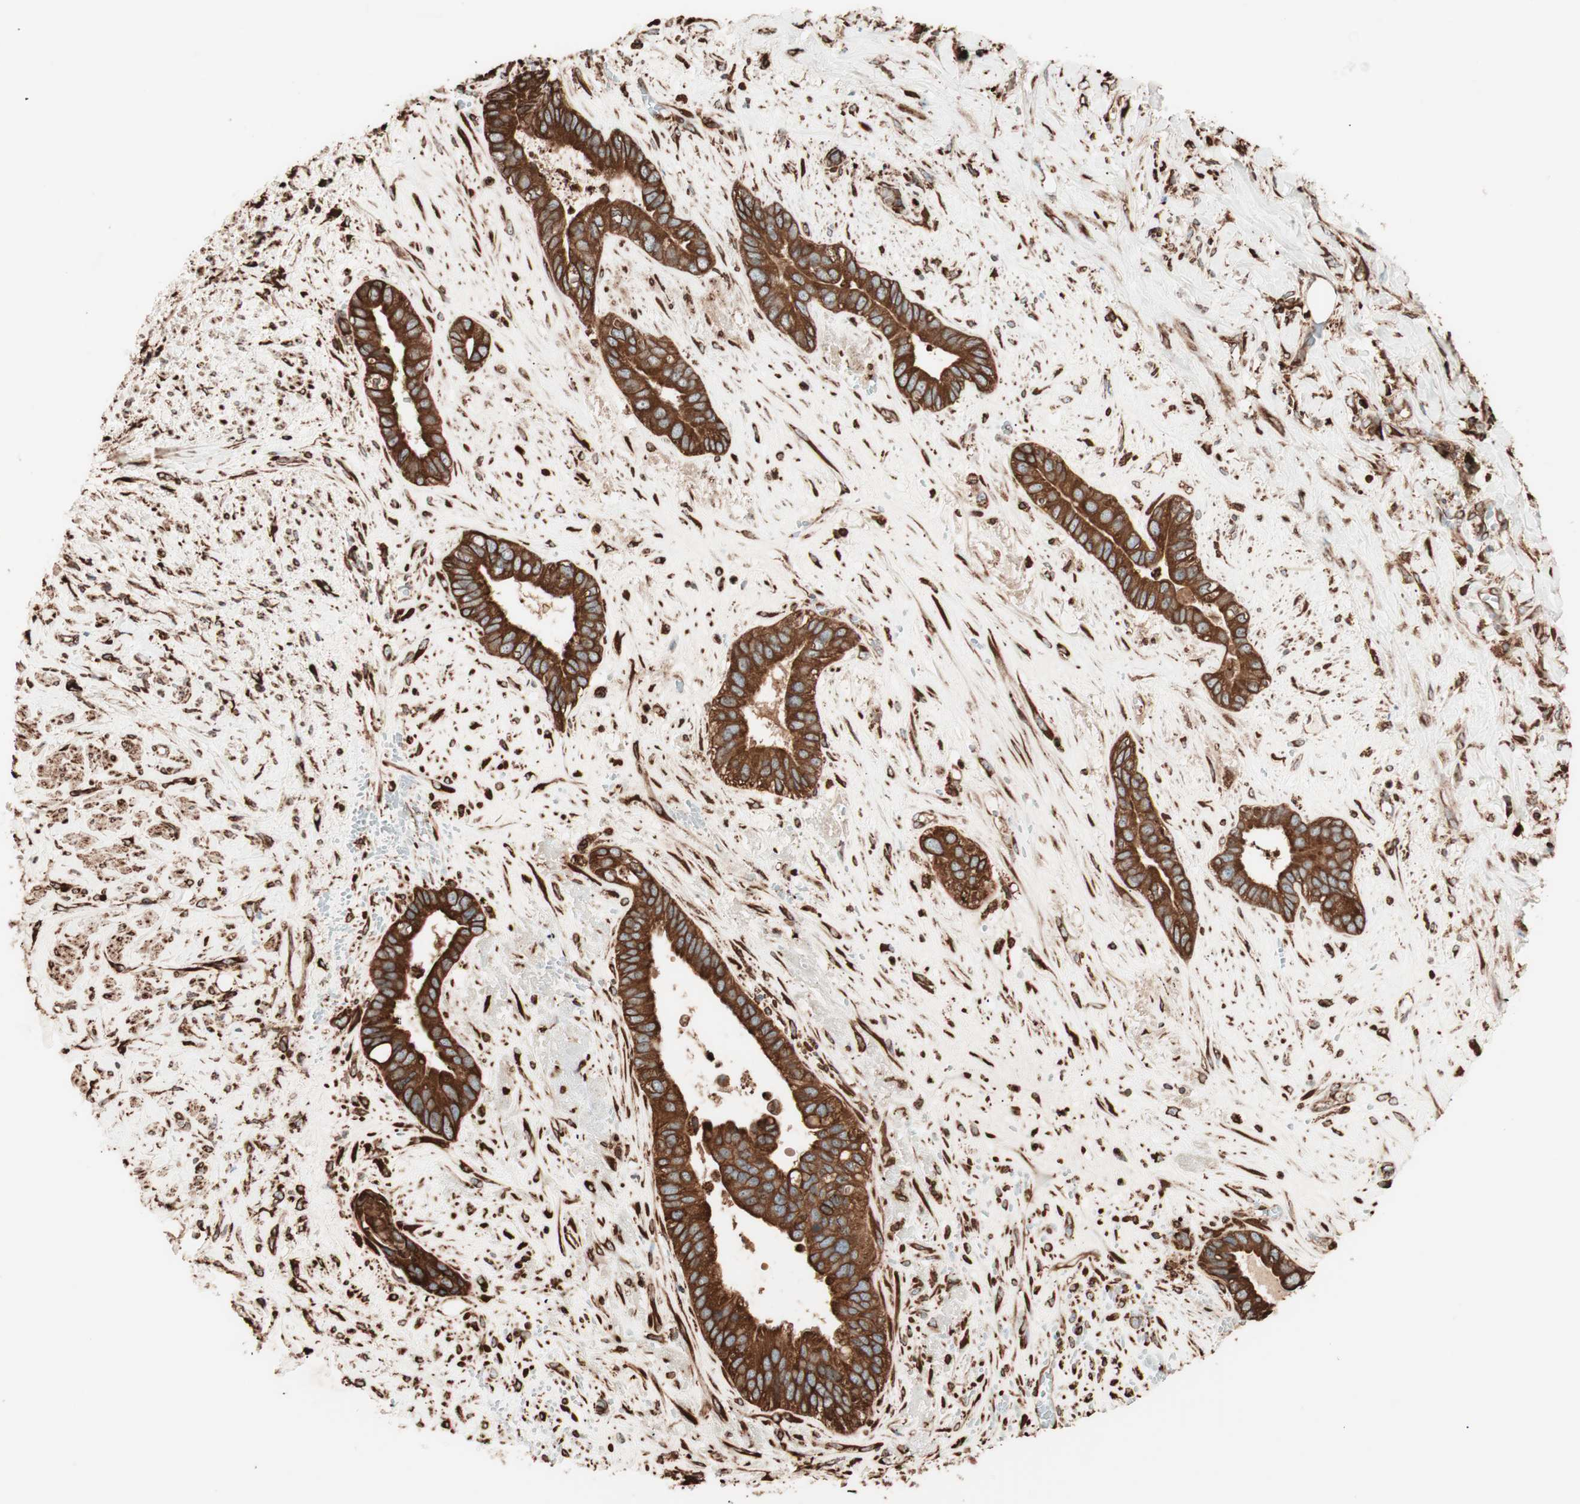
{"staining": {"intensity": "strong", "quantity": ">75%", "location": "cytoplasmic/membranous"}, "tissue": "liver cancer", "cell_type": "Tumor cells", "image_type": "cancer", "snomed": [{"axis": "morphology", "description": "Cholangiocarcinoma"}, {"axis": "topography", "description": "Liver"}], "caption": "Liver cancer was stained to show a protein in brown. There is high levels of strong cytoplasmic/membranous expression in about >75% of tumor cells.", "gene": "VEGFA", "patient": {"sex": "female", "age": 65}}